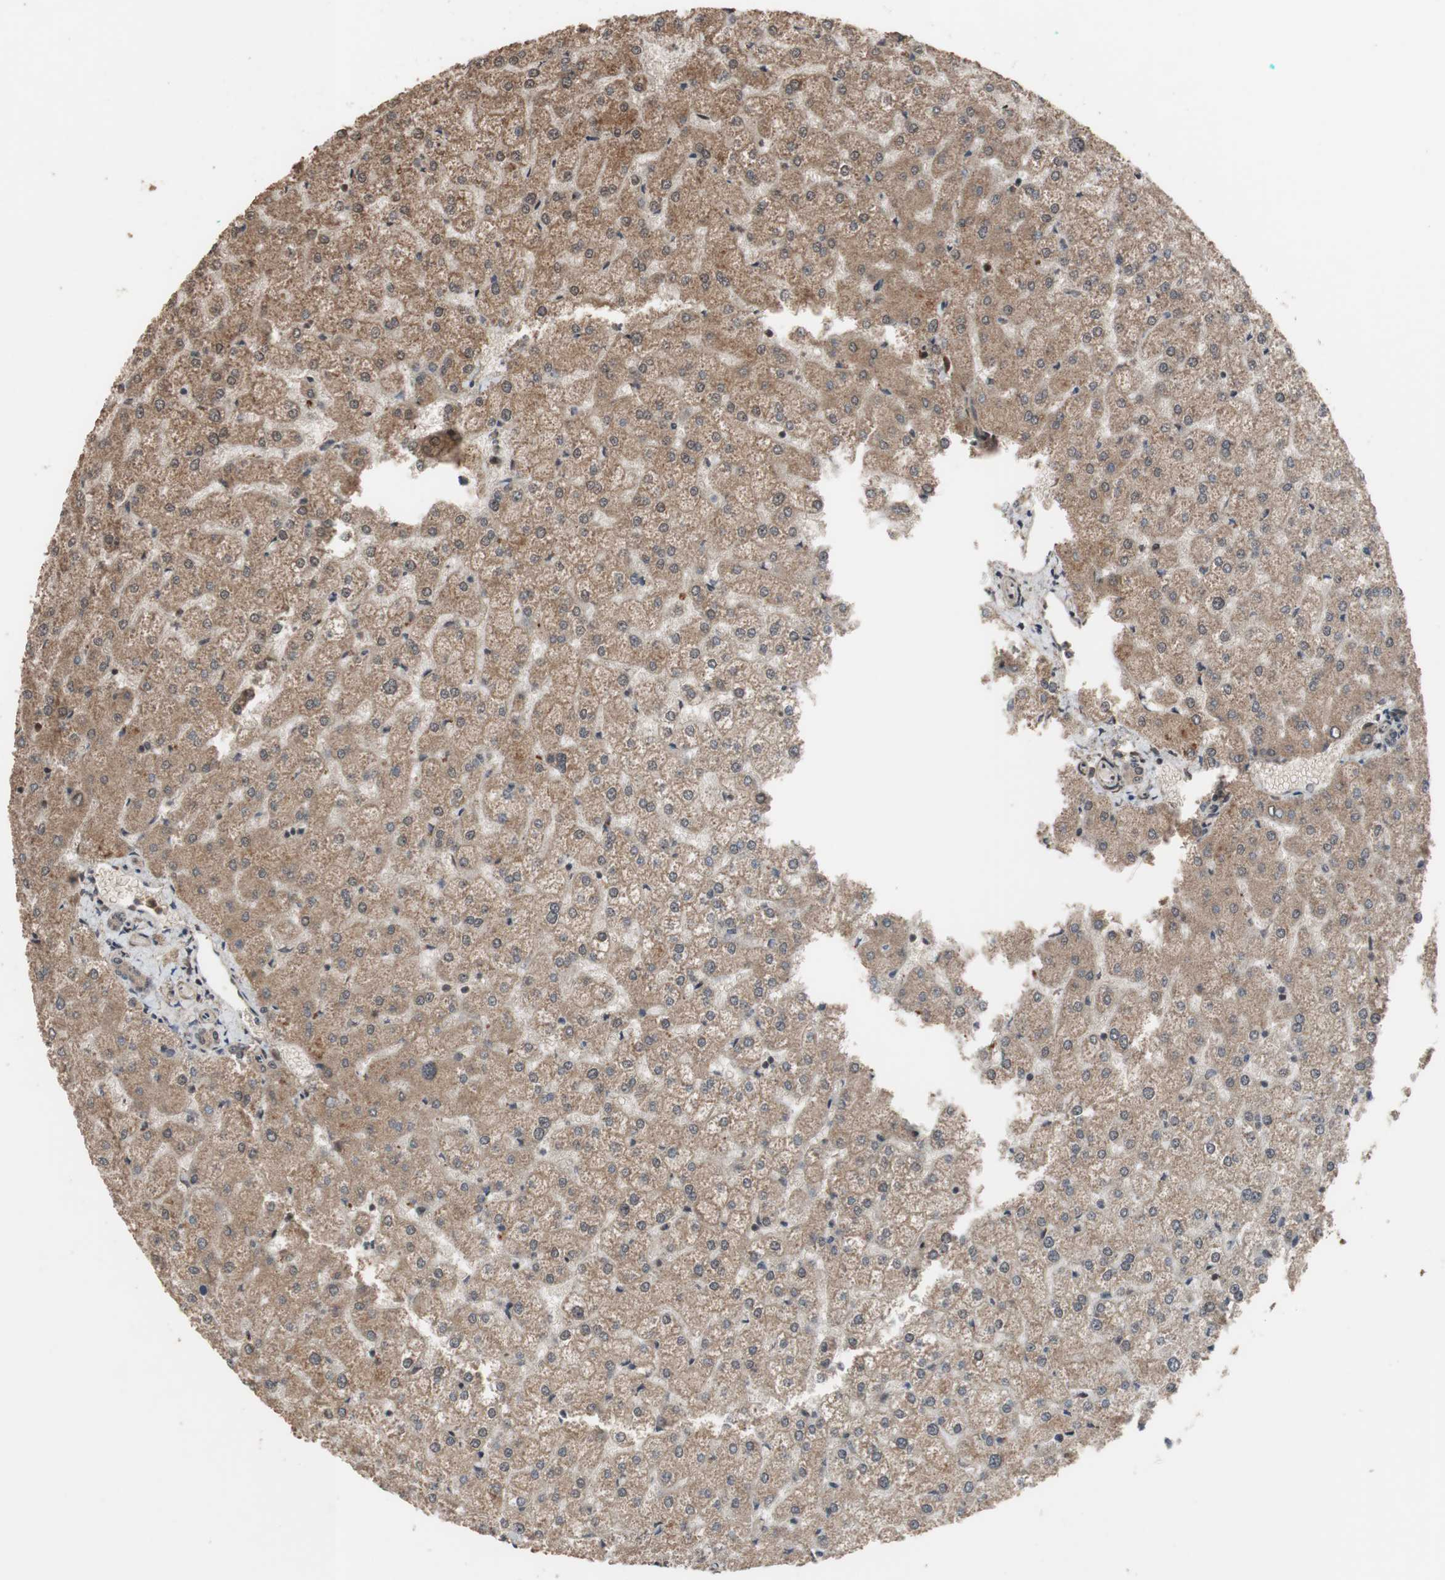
{"staining": {"intensity": "weak", "quantity": ">75%", "location": "cytoplasmic/membranous"}, "tissue": "liver", "cell_type": "Cholangiocytes", "image_type": "normal", "snomed": [{"axis": "morphology", "description": "Normal tissue, NOS"}, {"axis": "topography", "description": "Liver"}], "caption": "There is low levels of weak cytoplasmic/membranous positivity in cholangiocytes of normal liver, as demonstrated by immunohistochemical staining (brown color).", "gene": "KANSL1", "patient": {"sex": "female", "age": 32}}